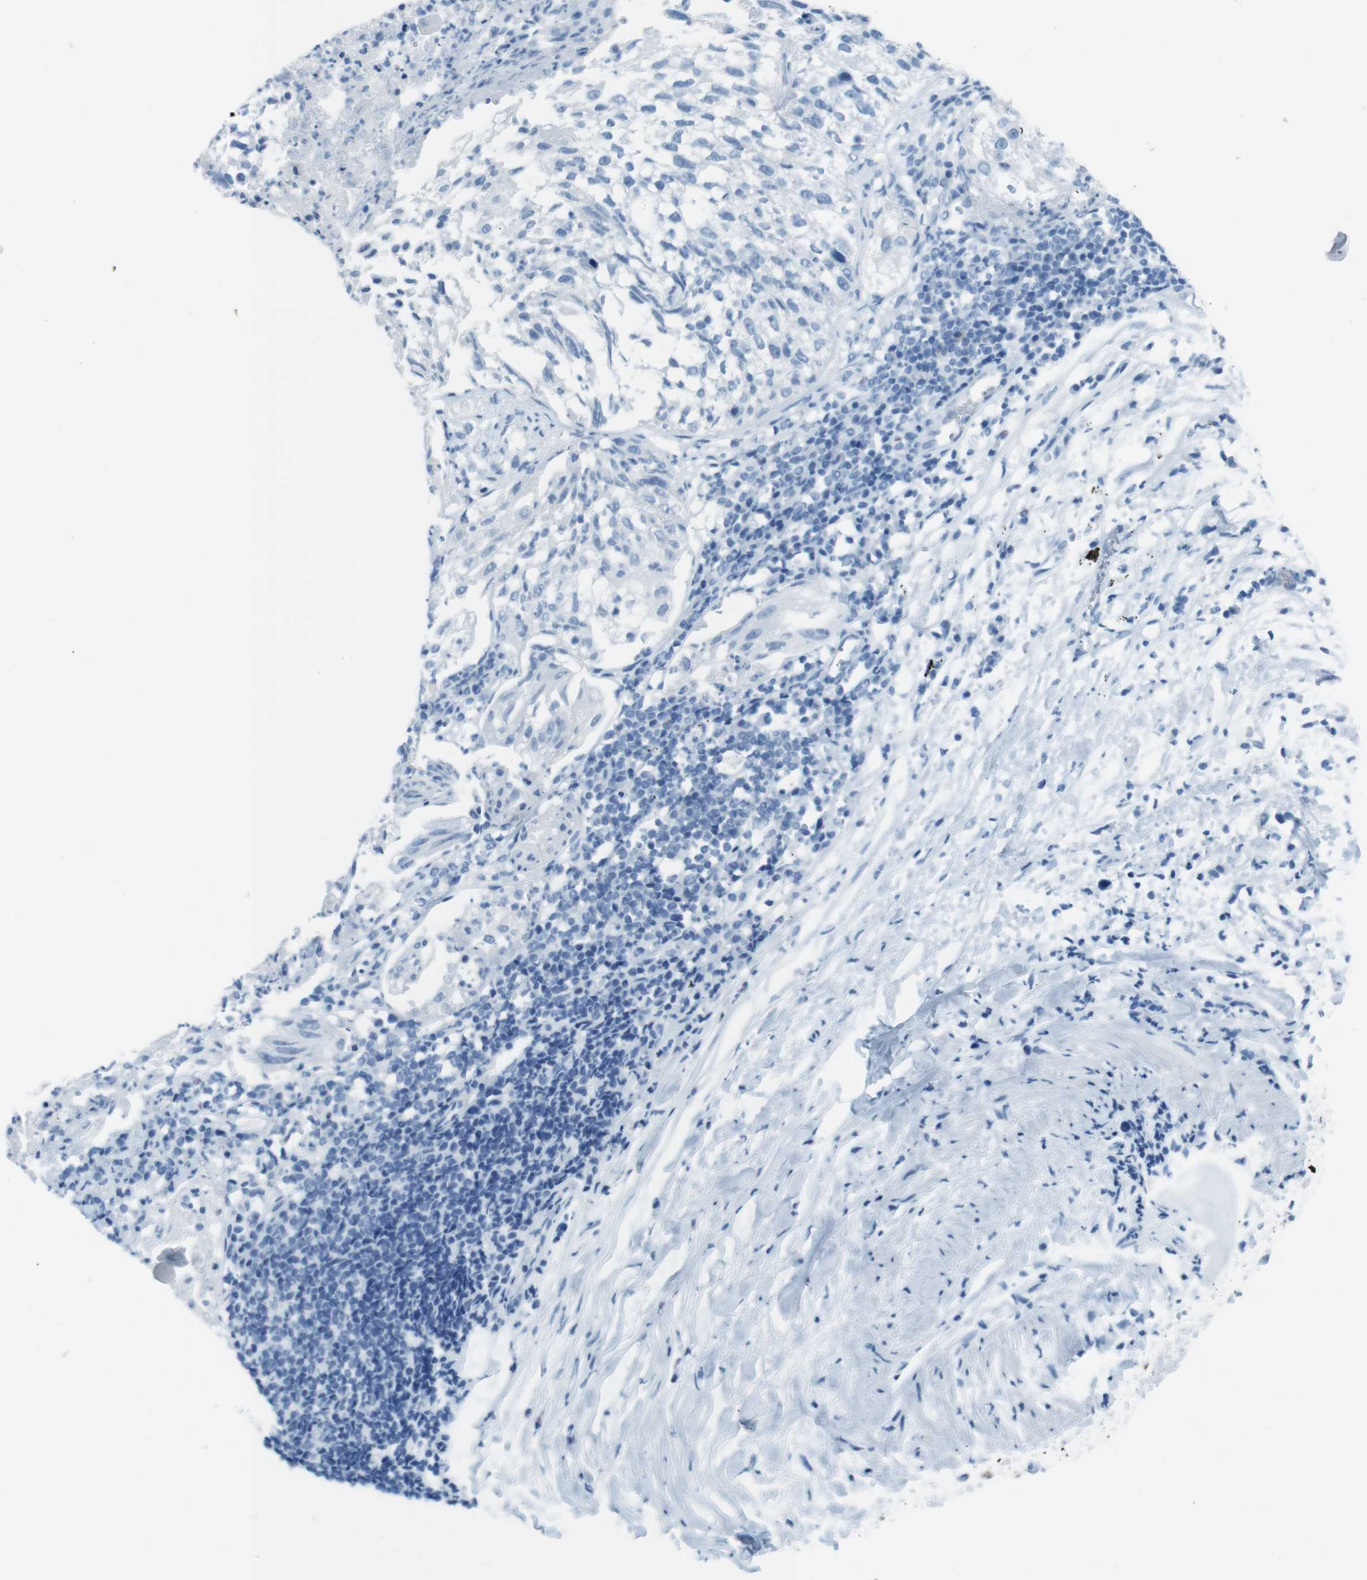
{"staining": {"intensity": "negative", "quantity": "none", "location": "none"}, "tissue": "lung cancer", "cell_type": "Tumor cells", "image_type": "cancer", "snomed": [{"axis": "morphology", "description": "Inflammation, NOS"}, {"axis": "morphology", "description": "Squamous cell carcinoma, NOS"}, {"axis": "topography", "description": "Lymph node"}, {"axis": "topography", "description": "Soft tissue"}, {"axis": "topography", "description": "Lung"}], "caption": "The micrograph displays no significant positivity in tumor cells of lung cancer (squamous cell carcinoma).", "gene": "TMEM207", "patient": {"sex": "male", "age": 66}}